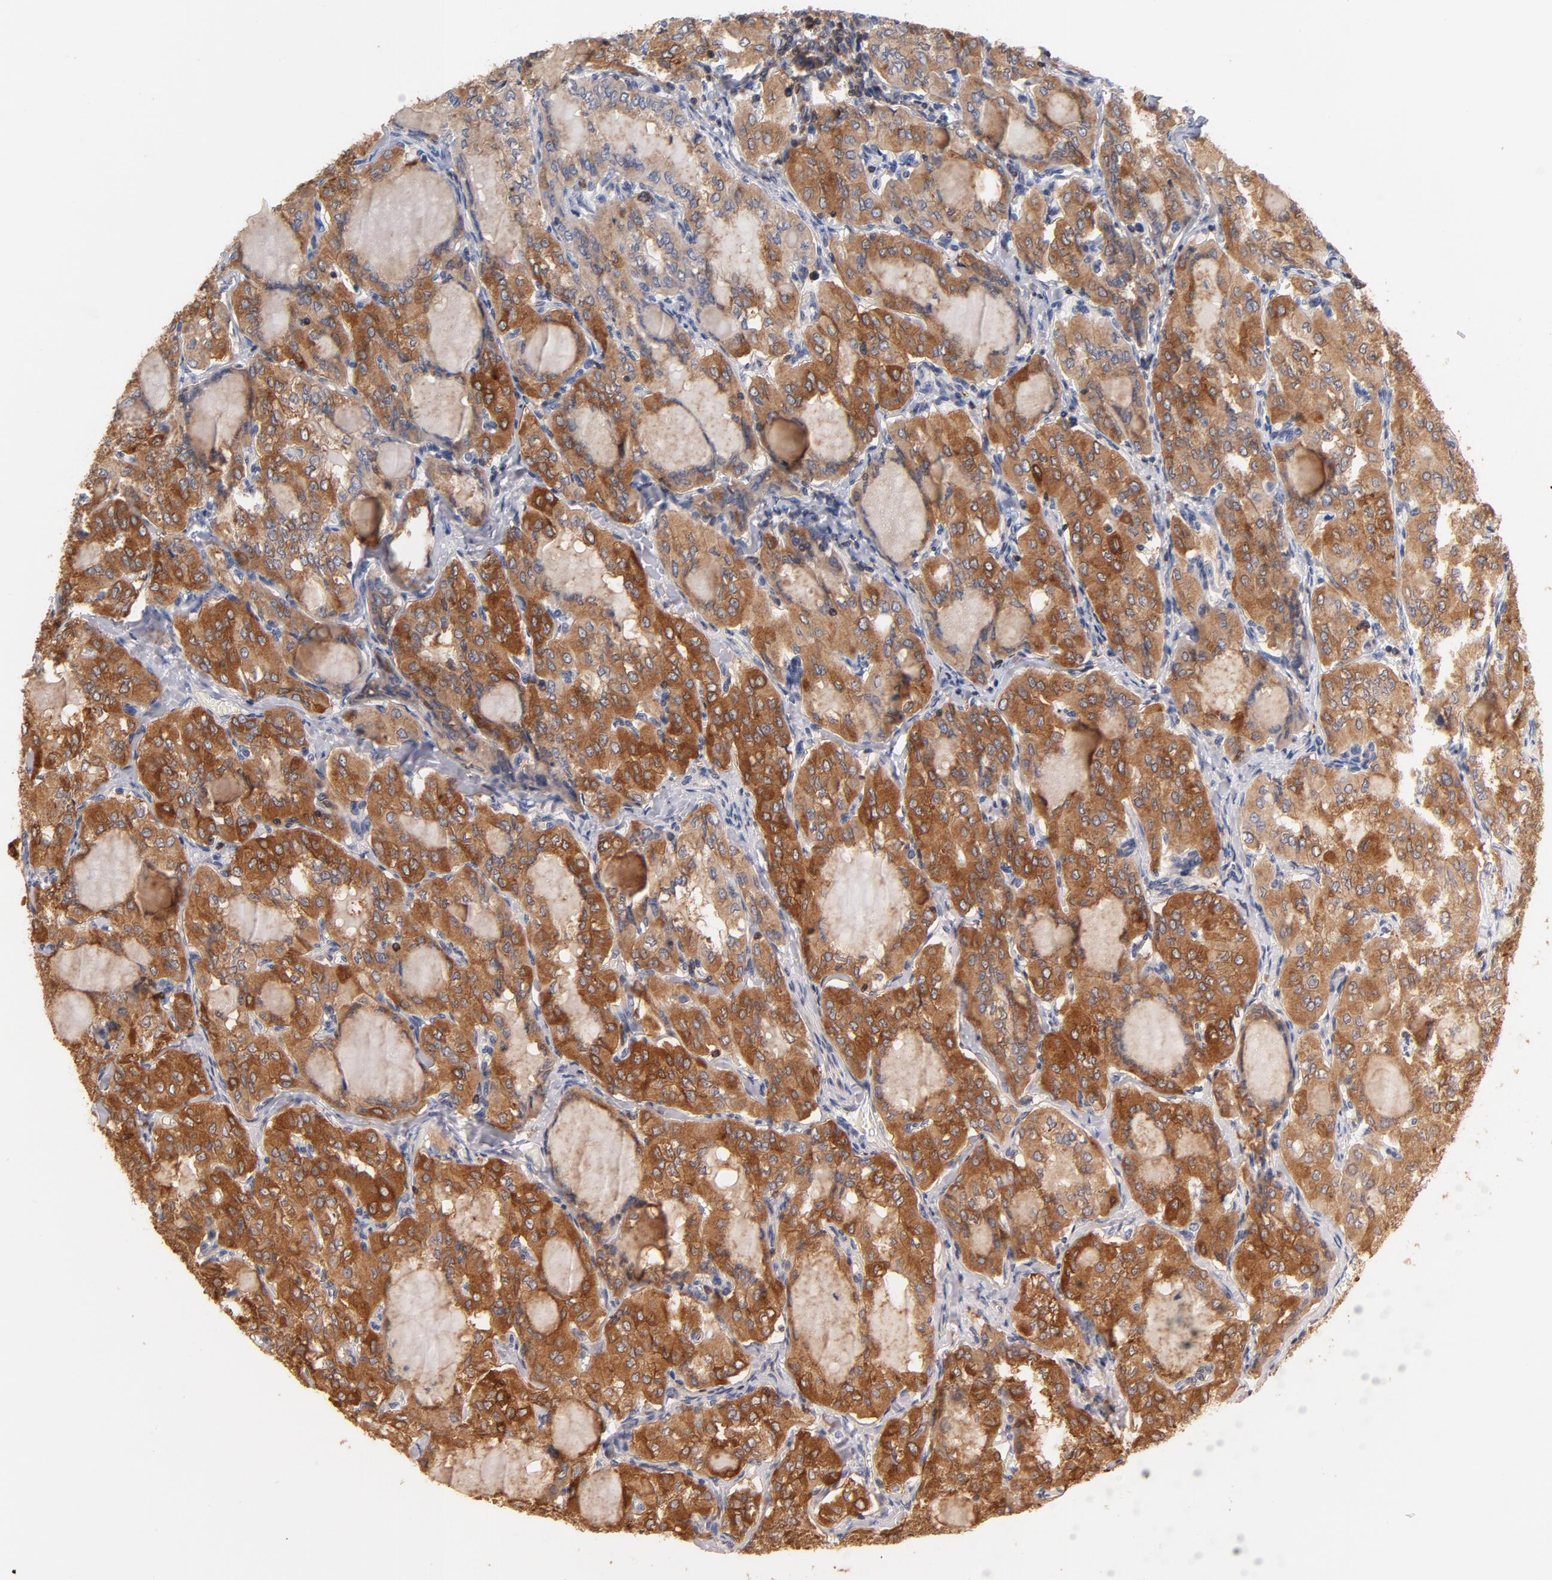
{"staining": {"intensity": "strong", "quantity": ">75%", "location": "cytoplasmic/membranous"}, "tissue": "thyroid cancer", "cell_type": "Tumor cells", "image_type": "cancer", "snomed": [{"axis": "morphology", "description": "Papillary adenocarcinoma, NOS"}, {"axis": "topography", "description": "Thyroid gland"}], "caption": "A histopathology image of papillary adenocarcinoma (thyroid) stained for a protein shows strong cytoplasmic/membranous brown staining in tumor cells.", "gene": "EZR", "patient": {"sex": "male", "age": 20}}